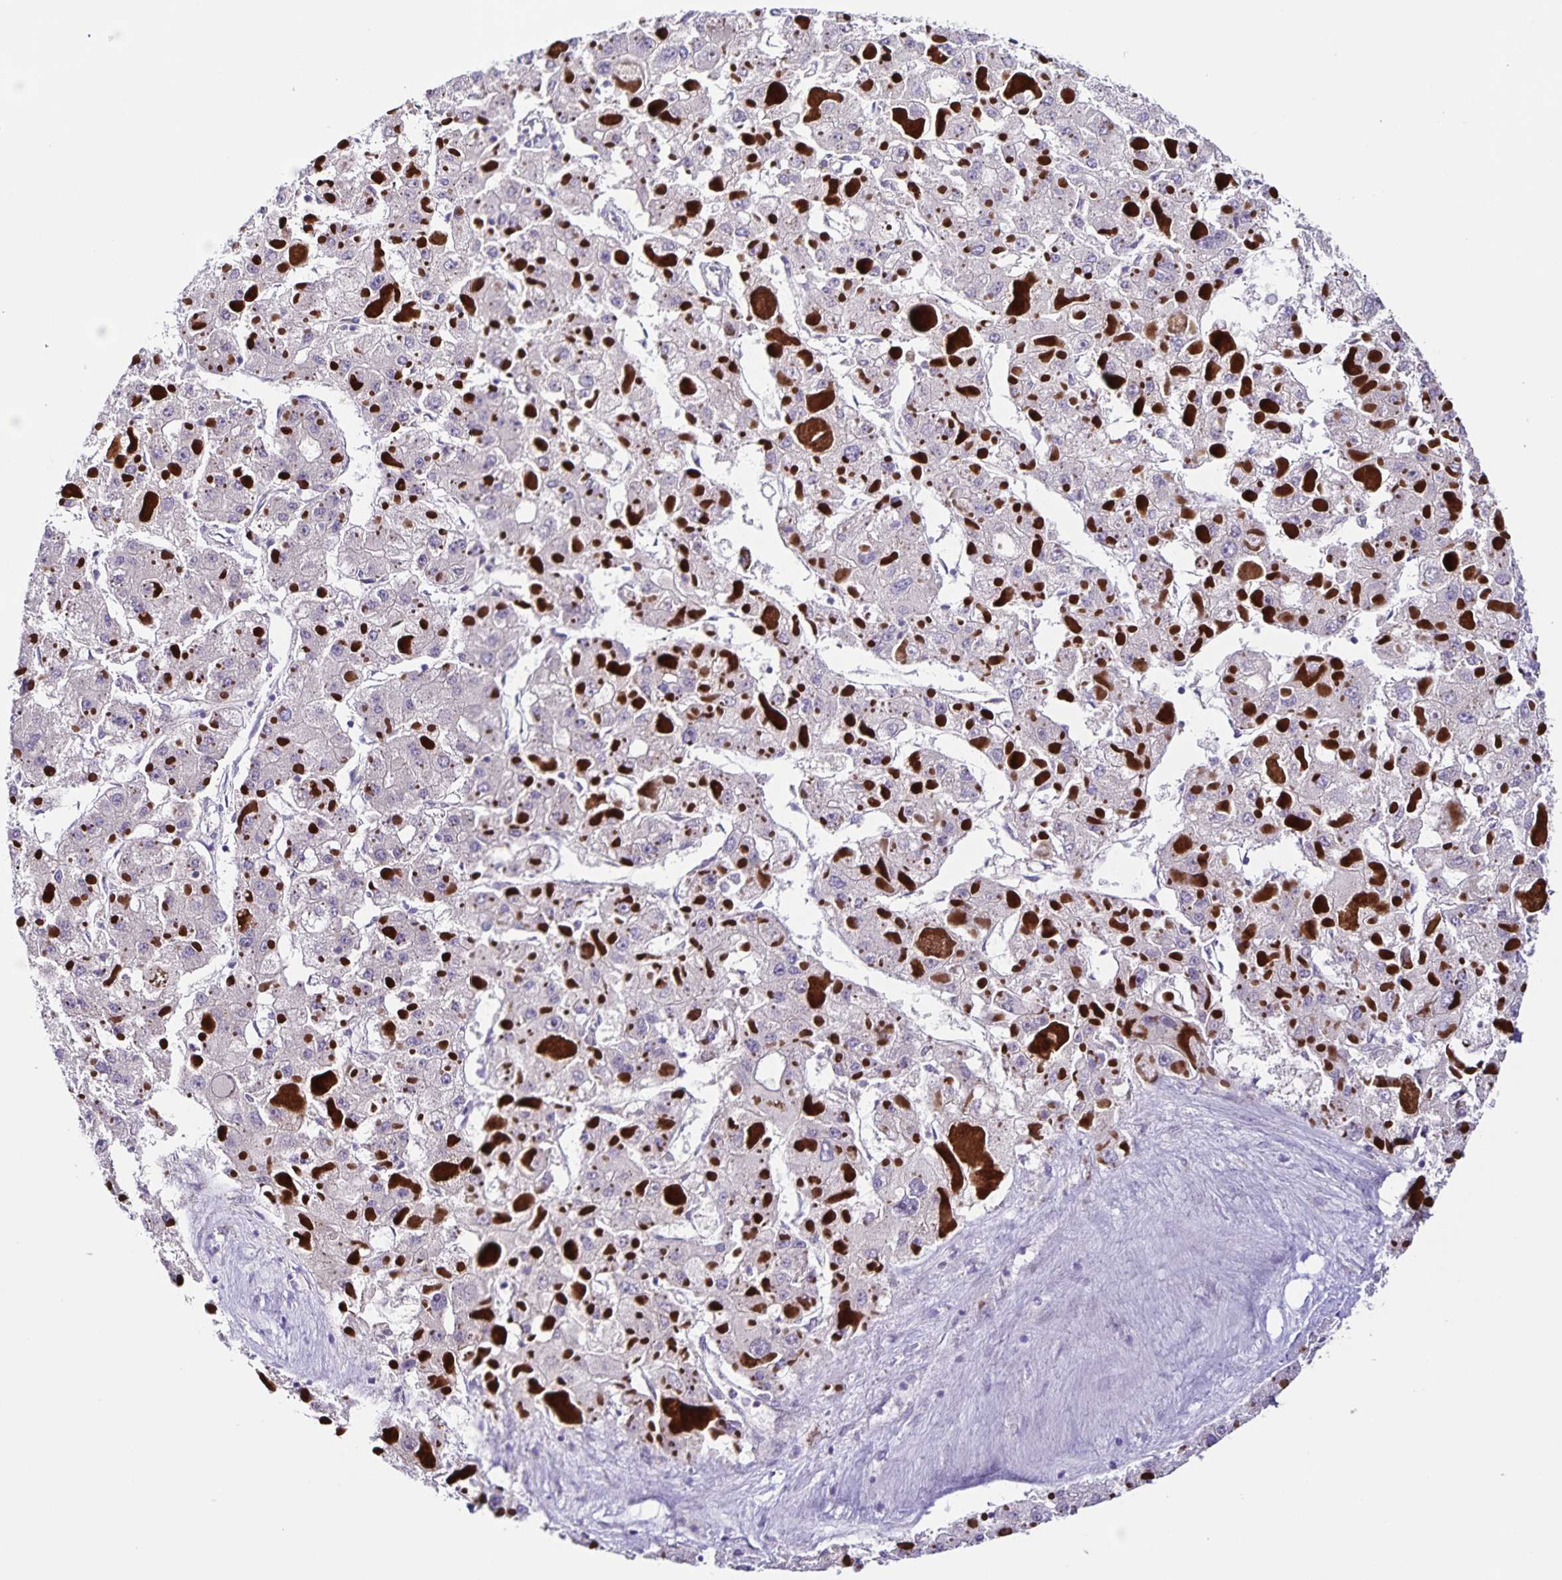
{"staining": {"intensity": "negative", "quantity": "none", "location": "none"}, "tissue": "liver cancer", "cell_type": "Tumor cells", "image_type": "cancer", "snomed": [{"axis": "morphology", "description": "Carcinoma, Hepatocellular, NOS"}, {"axis": "topography", "description": "Liver"}], "caption": "Immunohistochemistry photomicrograph of neoplastic tissue: human liver hepatocellular carcinoma stained with DAB (3,3'-diaminobenzidine) demonstrates no significant protein staining in tumor cells.", "gene": "RNFT2", "patient": {"sex": "female", "age": 73}}